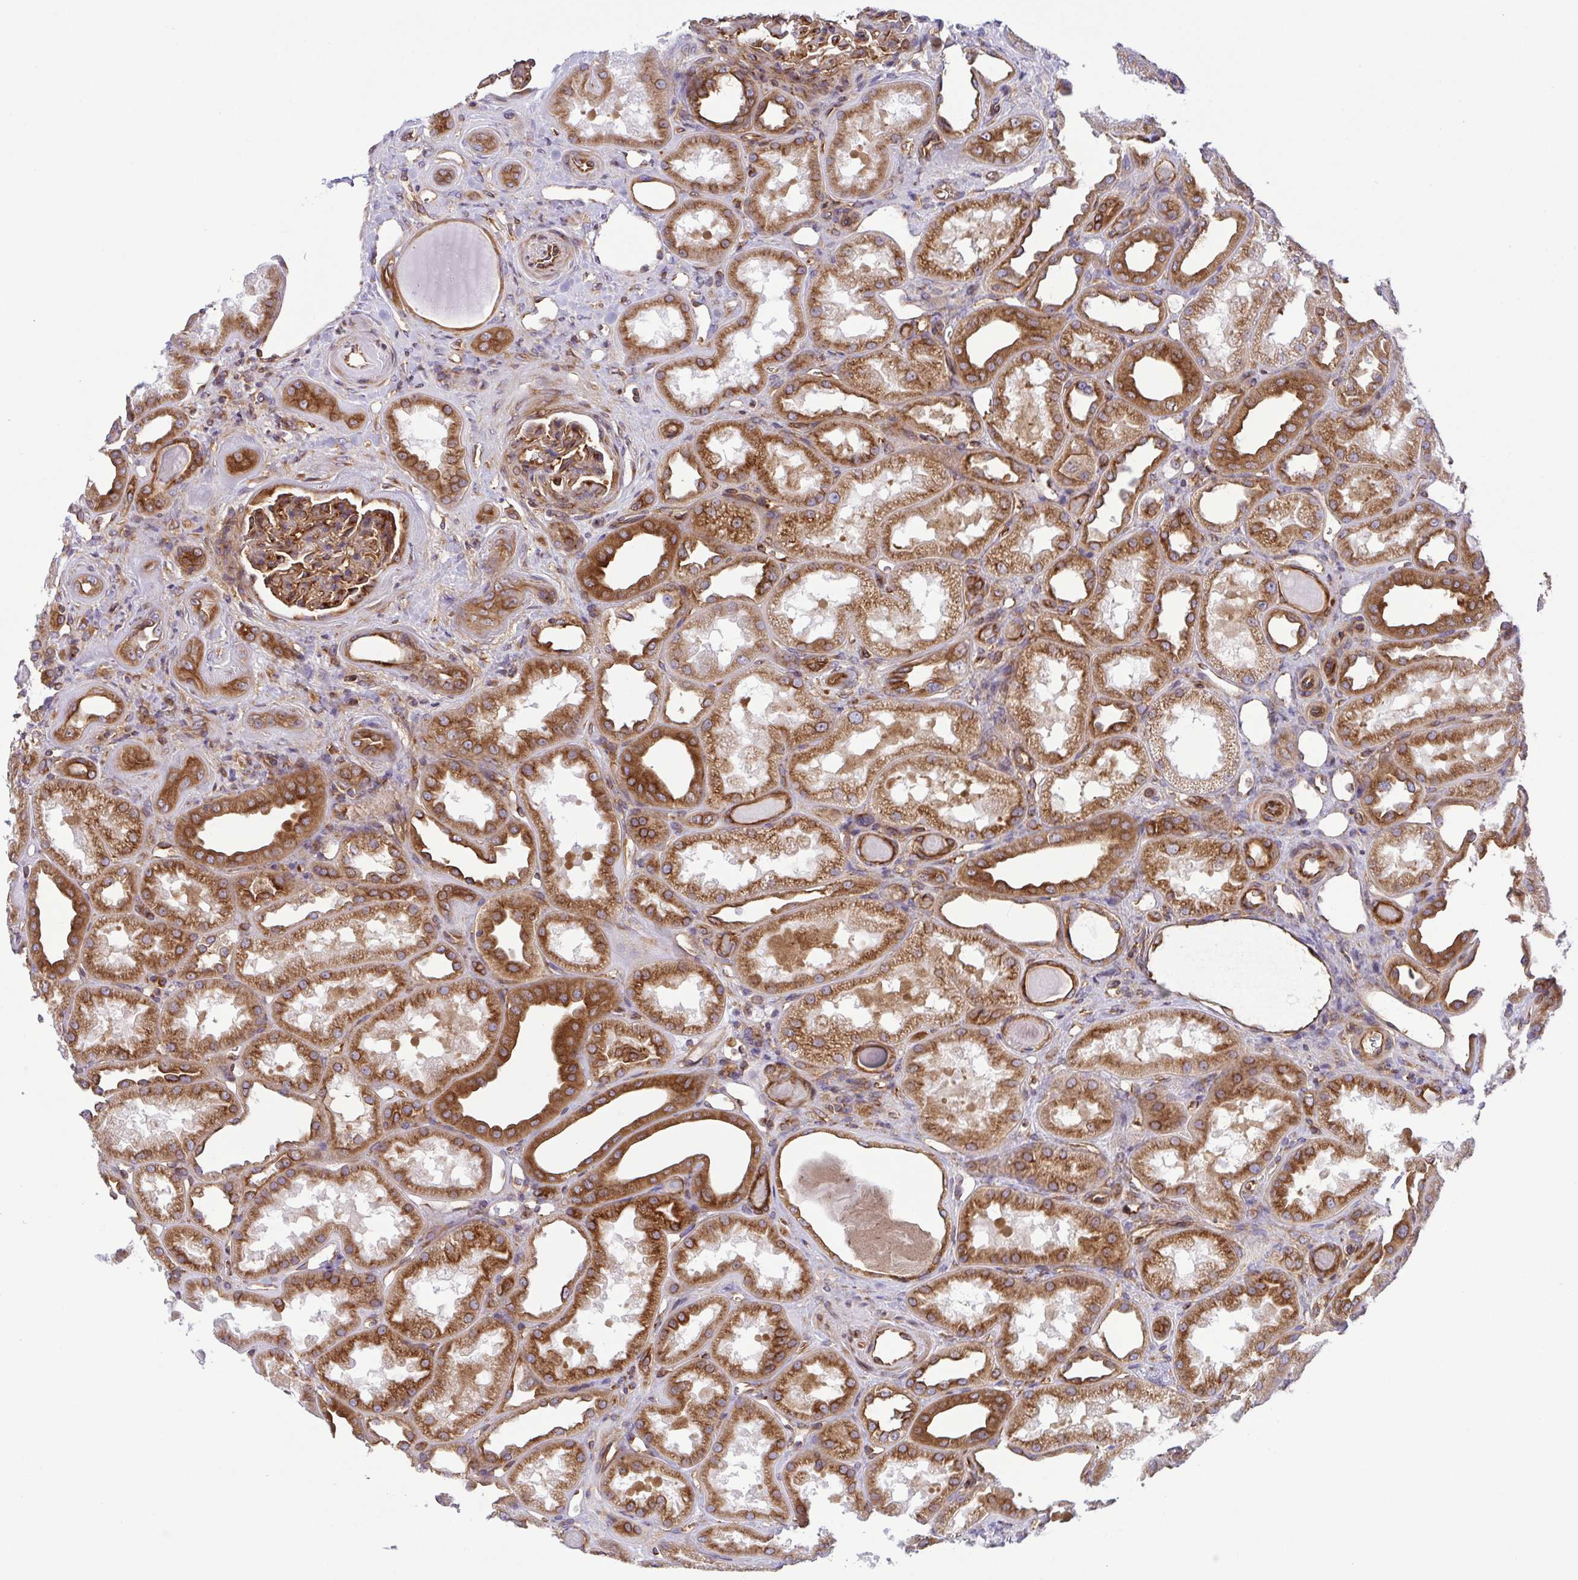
{"staining": {"intensity": "moderate", "quantity": "25%-75%", "location": "cytoplasmic/membranous"}, "tissue": "kidney", "cell_type": "Cells in glomeruli", "image_type": "normal", "snomed": [{"axis": "morphology", "description": "Normal tissue, NOS"}, {"axis": "topography", "description": "Kidney"}], "caption": "Protein expression by IHC demonstrates moderate cytoplasmic/membranous expression in approximately 25%-75% of cells in glomeruli in normal kidney. (DAB (3,3'-diaminobenzidine) IHC with brightfield microscopy, high magnification).", "gene": "KIF5B", "patient": {"sex": "male", "age": 61}}